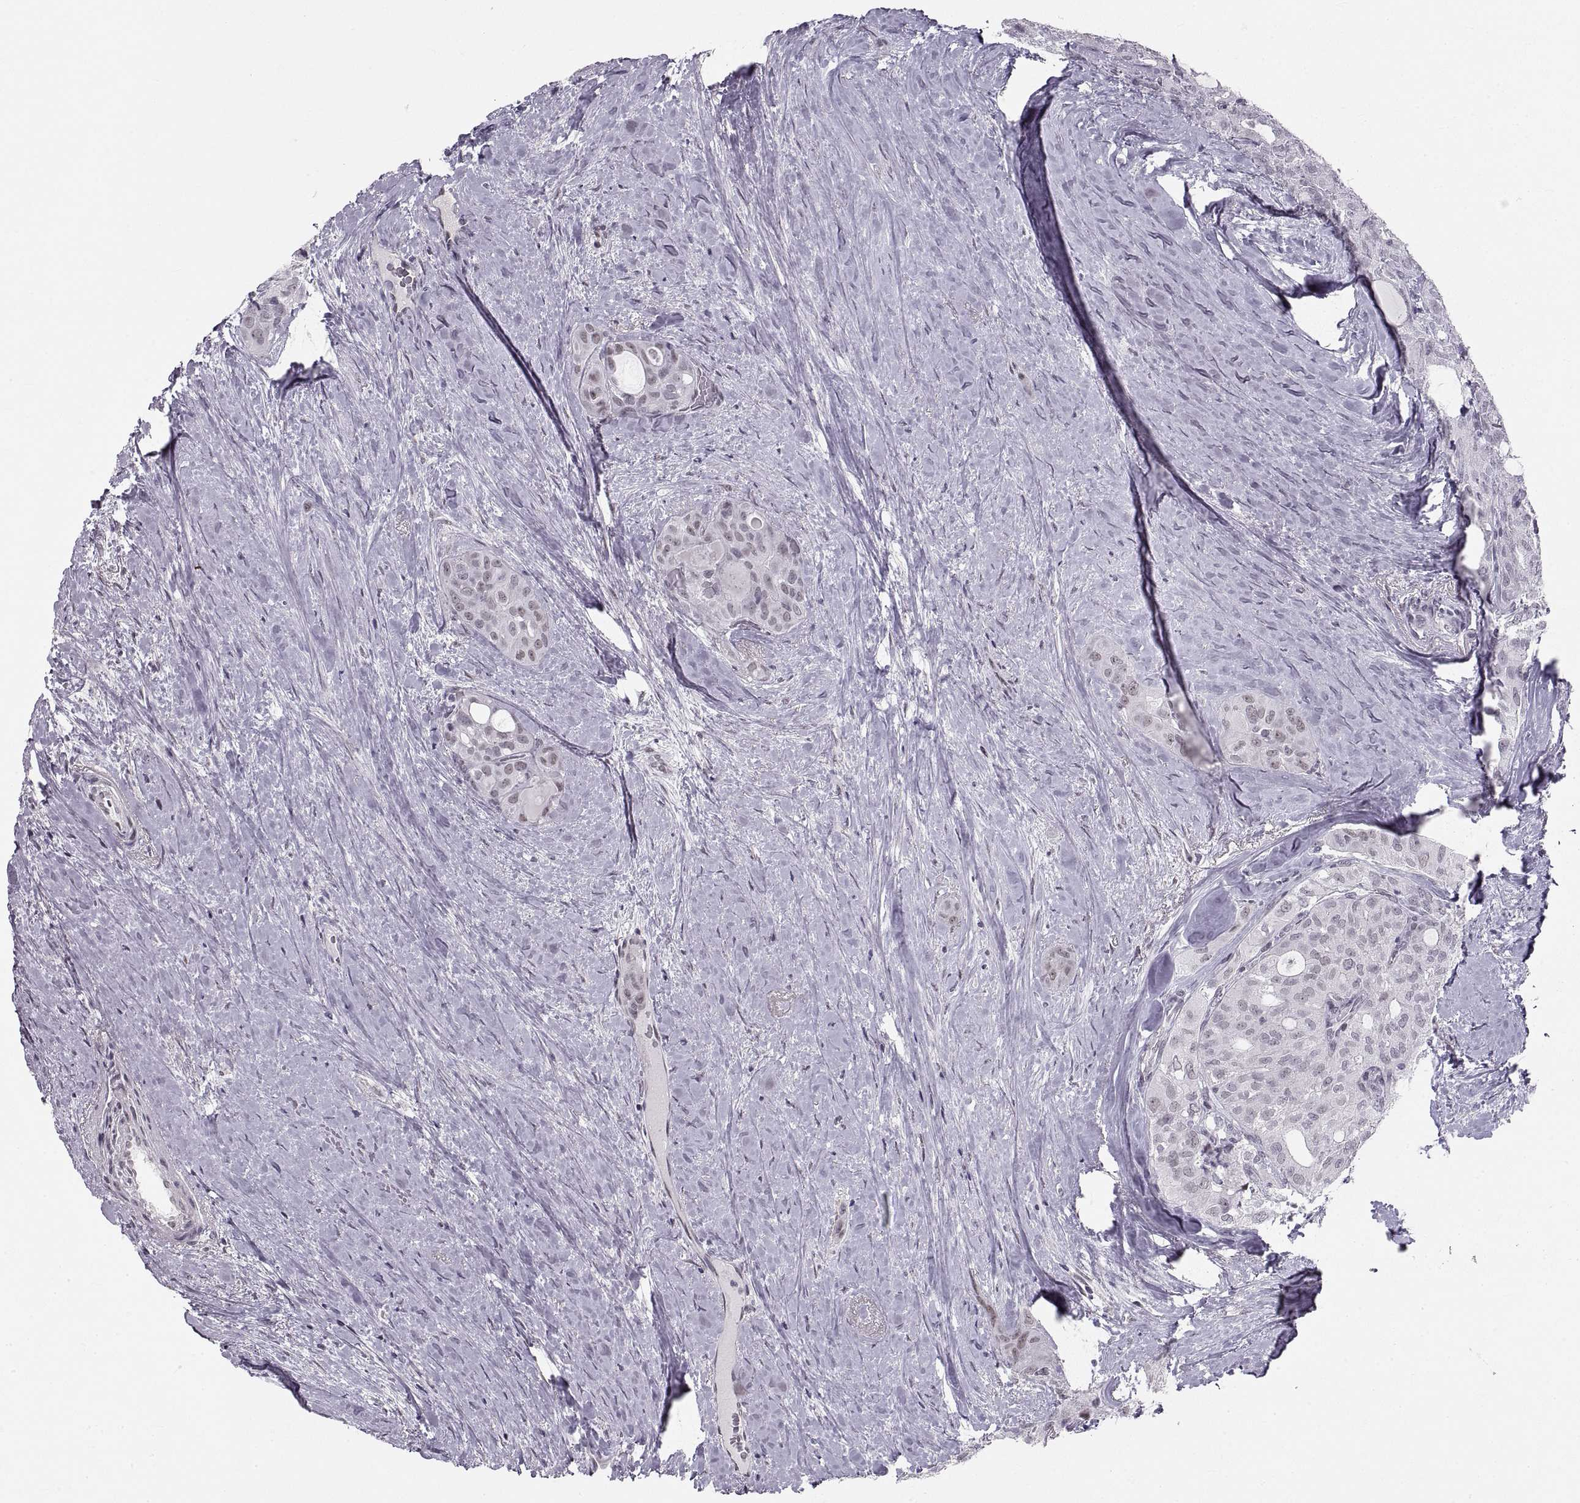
{"staining": {"intensity": "weak", "quantity": "<25%", "location": "nuclear"}, "tissue": "thyroid cancer", "cell_type": "Tumor cells", "image_type": "cancer", "snomed": [{"axis": "morphology", "description": "Follicular adenoma carcinoma, NOS"}, {"axis": "topography", "description": "Thyroid gland"}], "caption": "A histopathology image of follicular adenoma carcinoma (thyroid) stained for a protein exhibits no brown staining in tumor cells. Nuclei are stained in blue.", "gene": "NANOS3", "patient": {"sex": "male", "age": 75}}